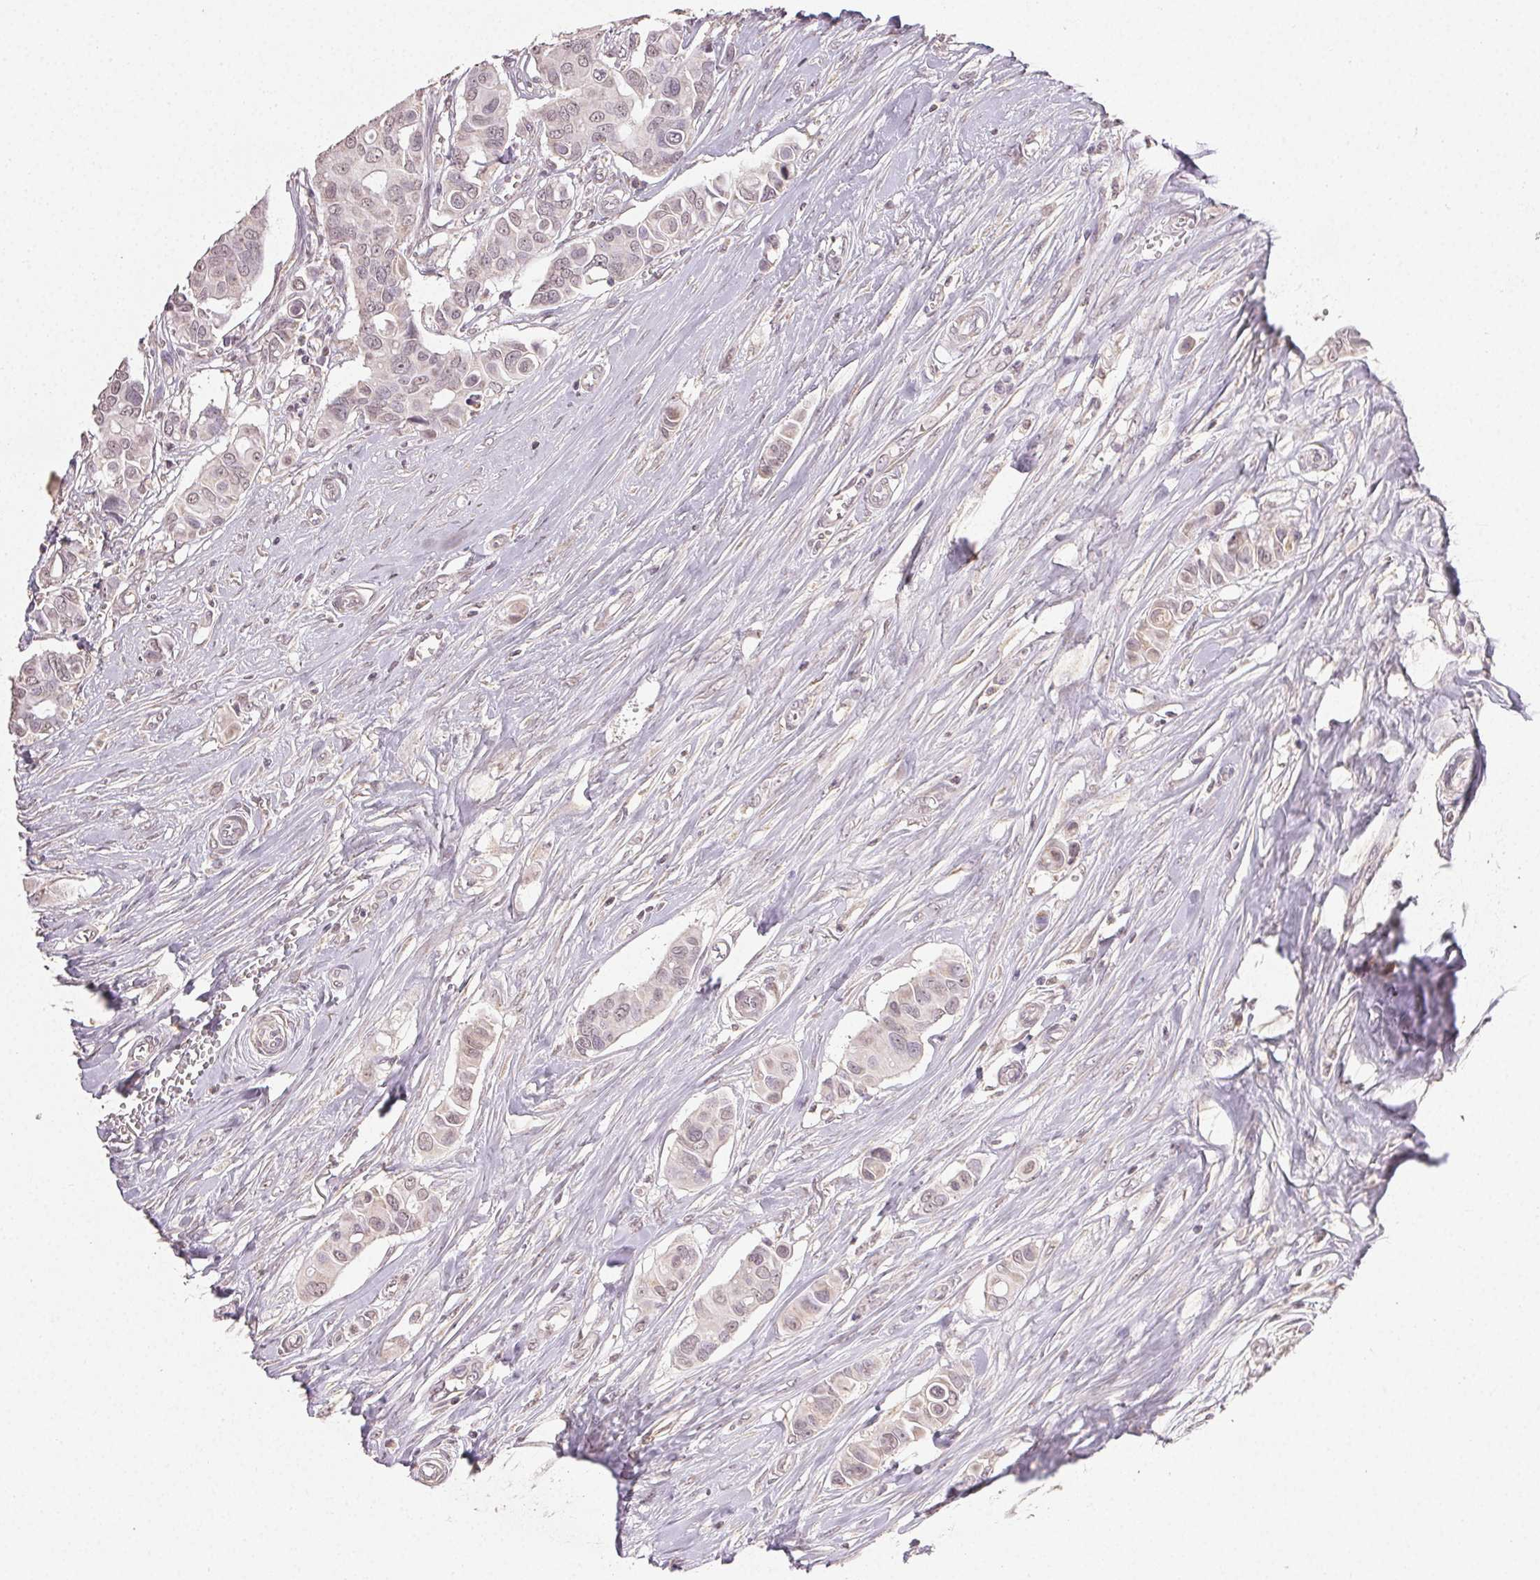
{"staining": {"intensity": "negative", "quantity": "none", "location": "none"}, "tissue": "breast cancer", "cell_type": "Tumor cells", "image_type": "cancer", "snomed": [{"axis": "morphology", "description": "Normal tissue, NOS"}, {"axis": "morphology", "description": "Duct carcinoma"}, {"axis": "topography", "description": "Skin"}, {"axis": "topography", "description": "Breast"}], "caption": "This is an immunohistochemistry histopathology image of breast cancer (infiltrating ductal carcinoma). There is no staining in tumor cells.", "gene": "CLASP1", "patient": {"sex": "female", "age": 54}}